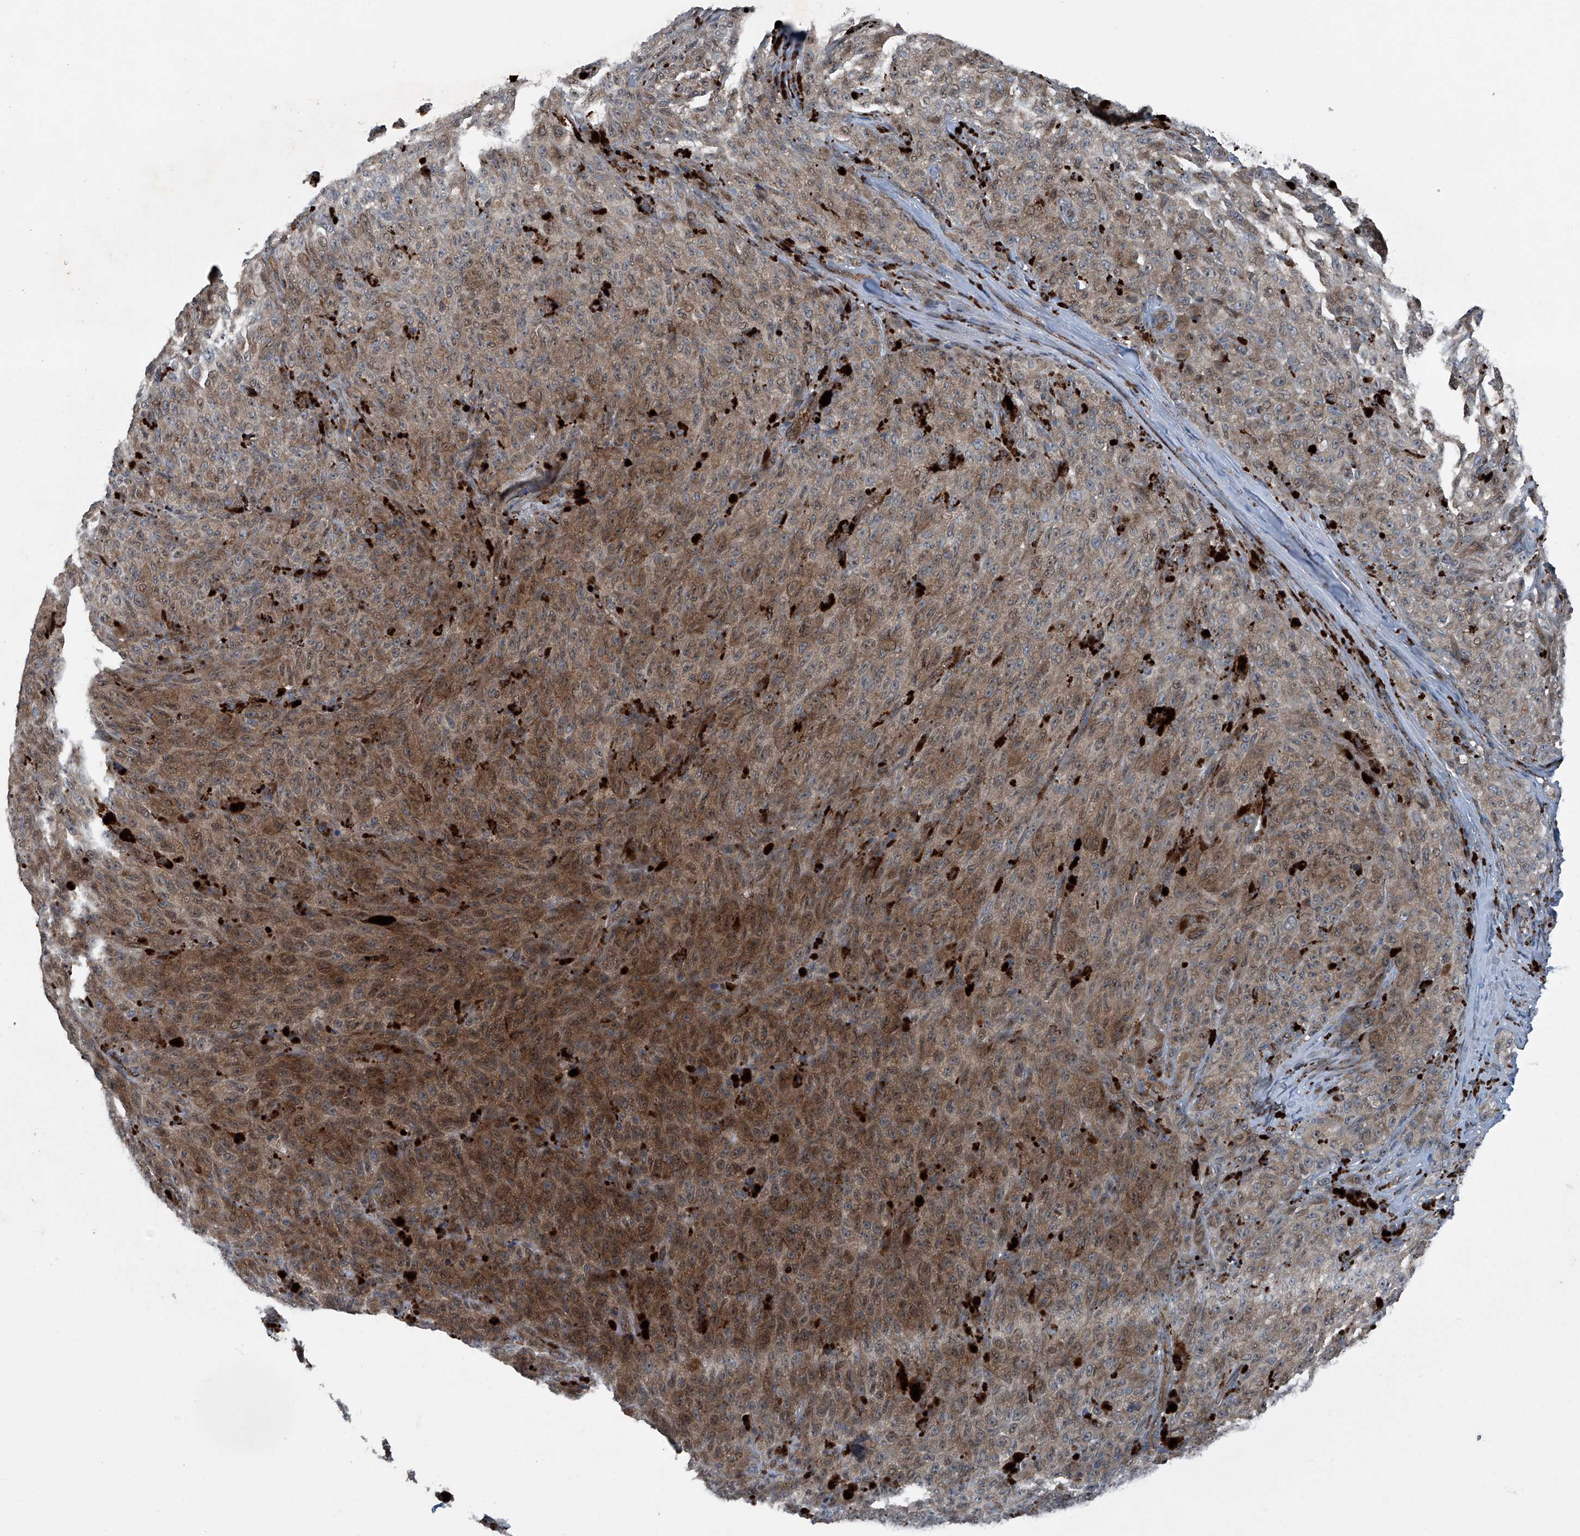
{"staining": {"intensity": "moderate", "quantity": ">75%", "location": "cytoplasmic/membranous"}, "tissue": "melanoma", "cell_type": "Tumor cells", "image_type": "cancer", "snomed": [{"axis": "morphology", "description": "Malignant melanoma, NOS"}, {"axis": "topography", "description": "Skin"}], "caption": "Protein staining by immunohistochemistry (IHC) exhibits moderate cytoplasmic/membranous expression in approximately >75% of tumor cells in melanoma.", "gene": "SENP2", "patient": {"sex": "female", "age": 82}}